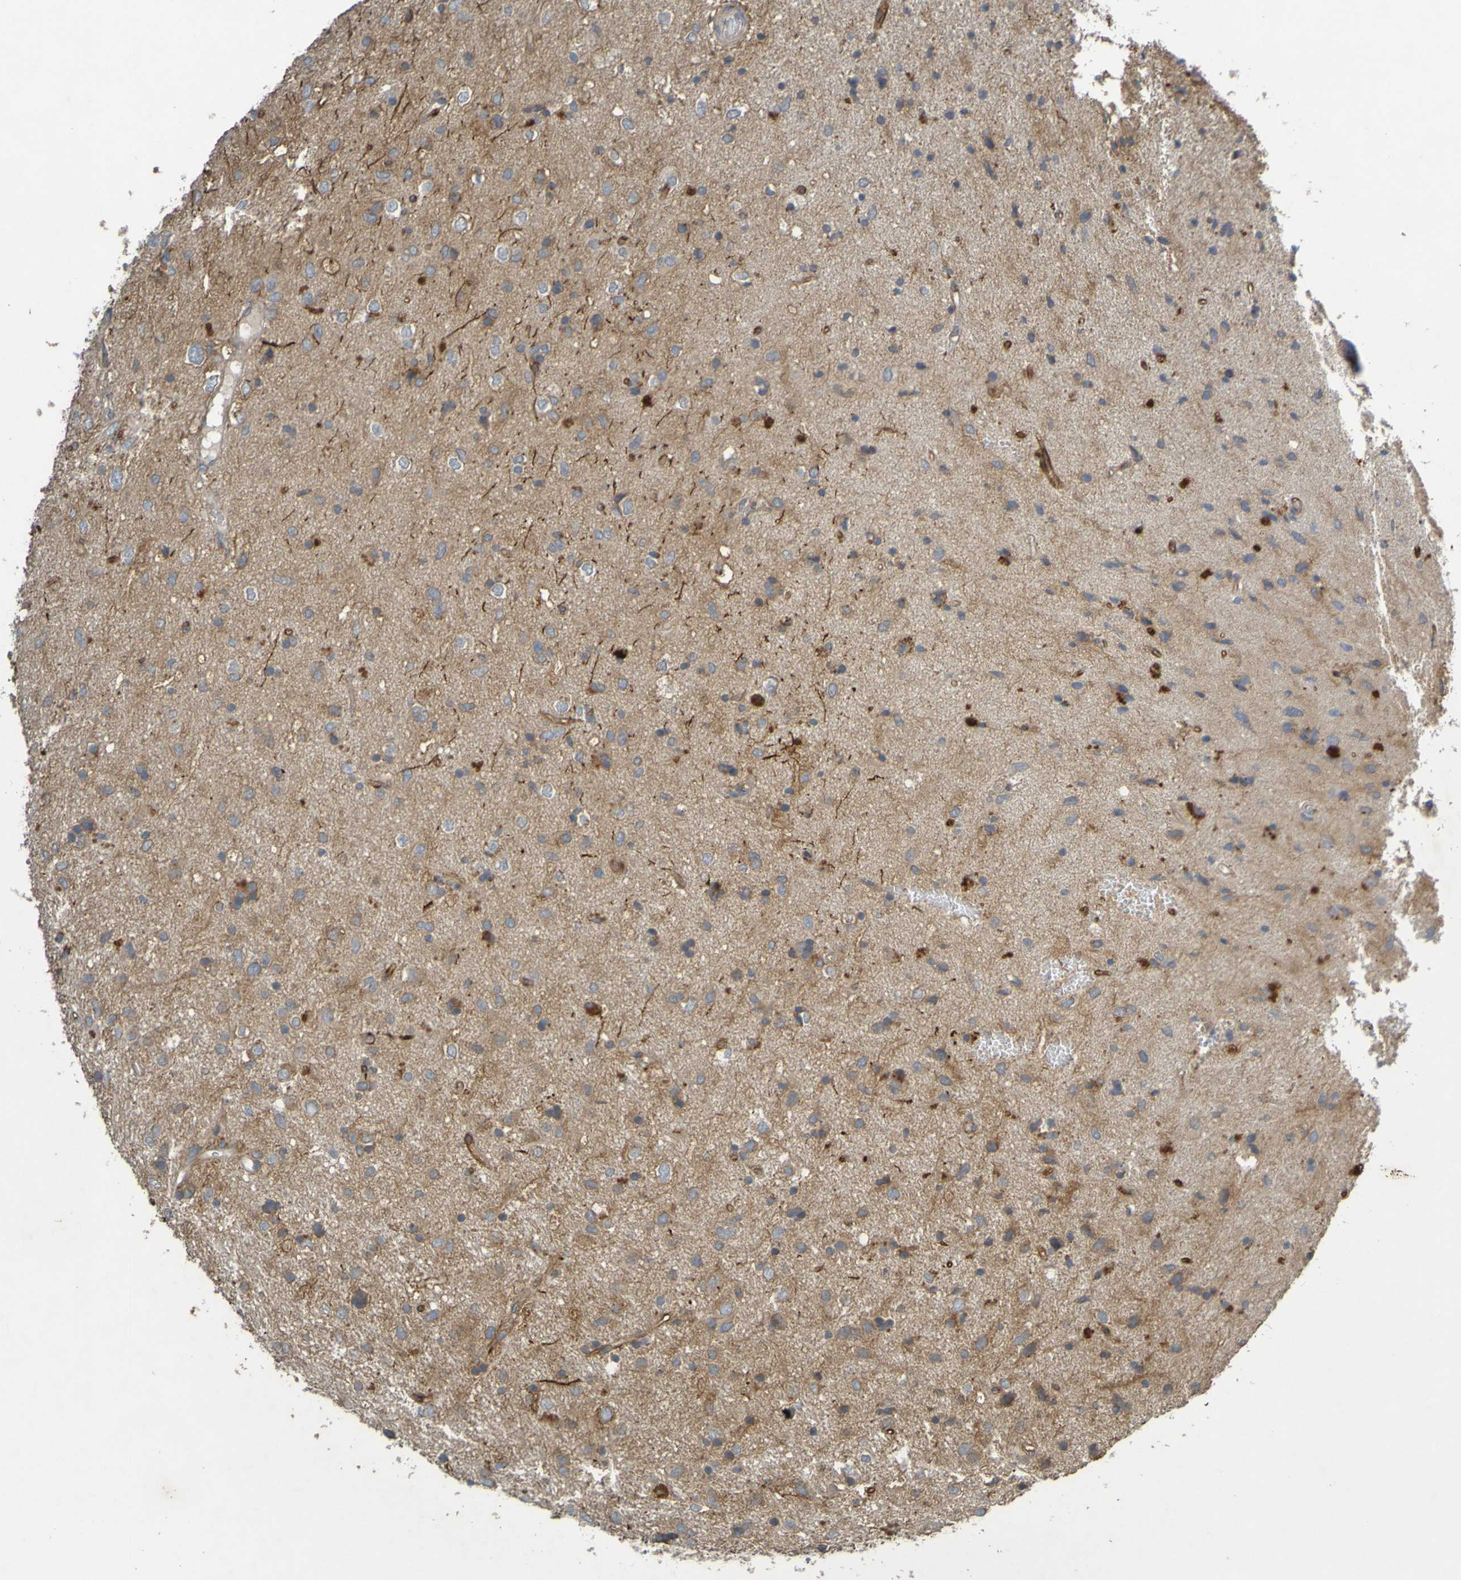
{"staining": {"intensity": "weak", "quantity": ">75%", "location": "cytoplasmic/membranous"}, "tissue": "glioma", "cell_type": "Tumor cells", "image_type": "cancer", "snomed": [{"axis": "morphology", "description": "Glioma, malignant, Low grade"}, {"axis": "topography", "description": "Brain"}], "caption": "Low-grade glioma (malignant) tissue displays weak cytoplasmic/membranous positivity in about >75% of tumor cells, visualized by immunohistochemistry. (DAB = brown stain, brightfield microscopy at high magnification).", "gene": "B3GAT2", "patient": {"sex": "male", "age": 77}}